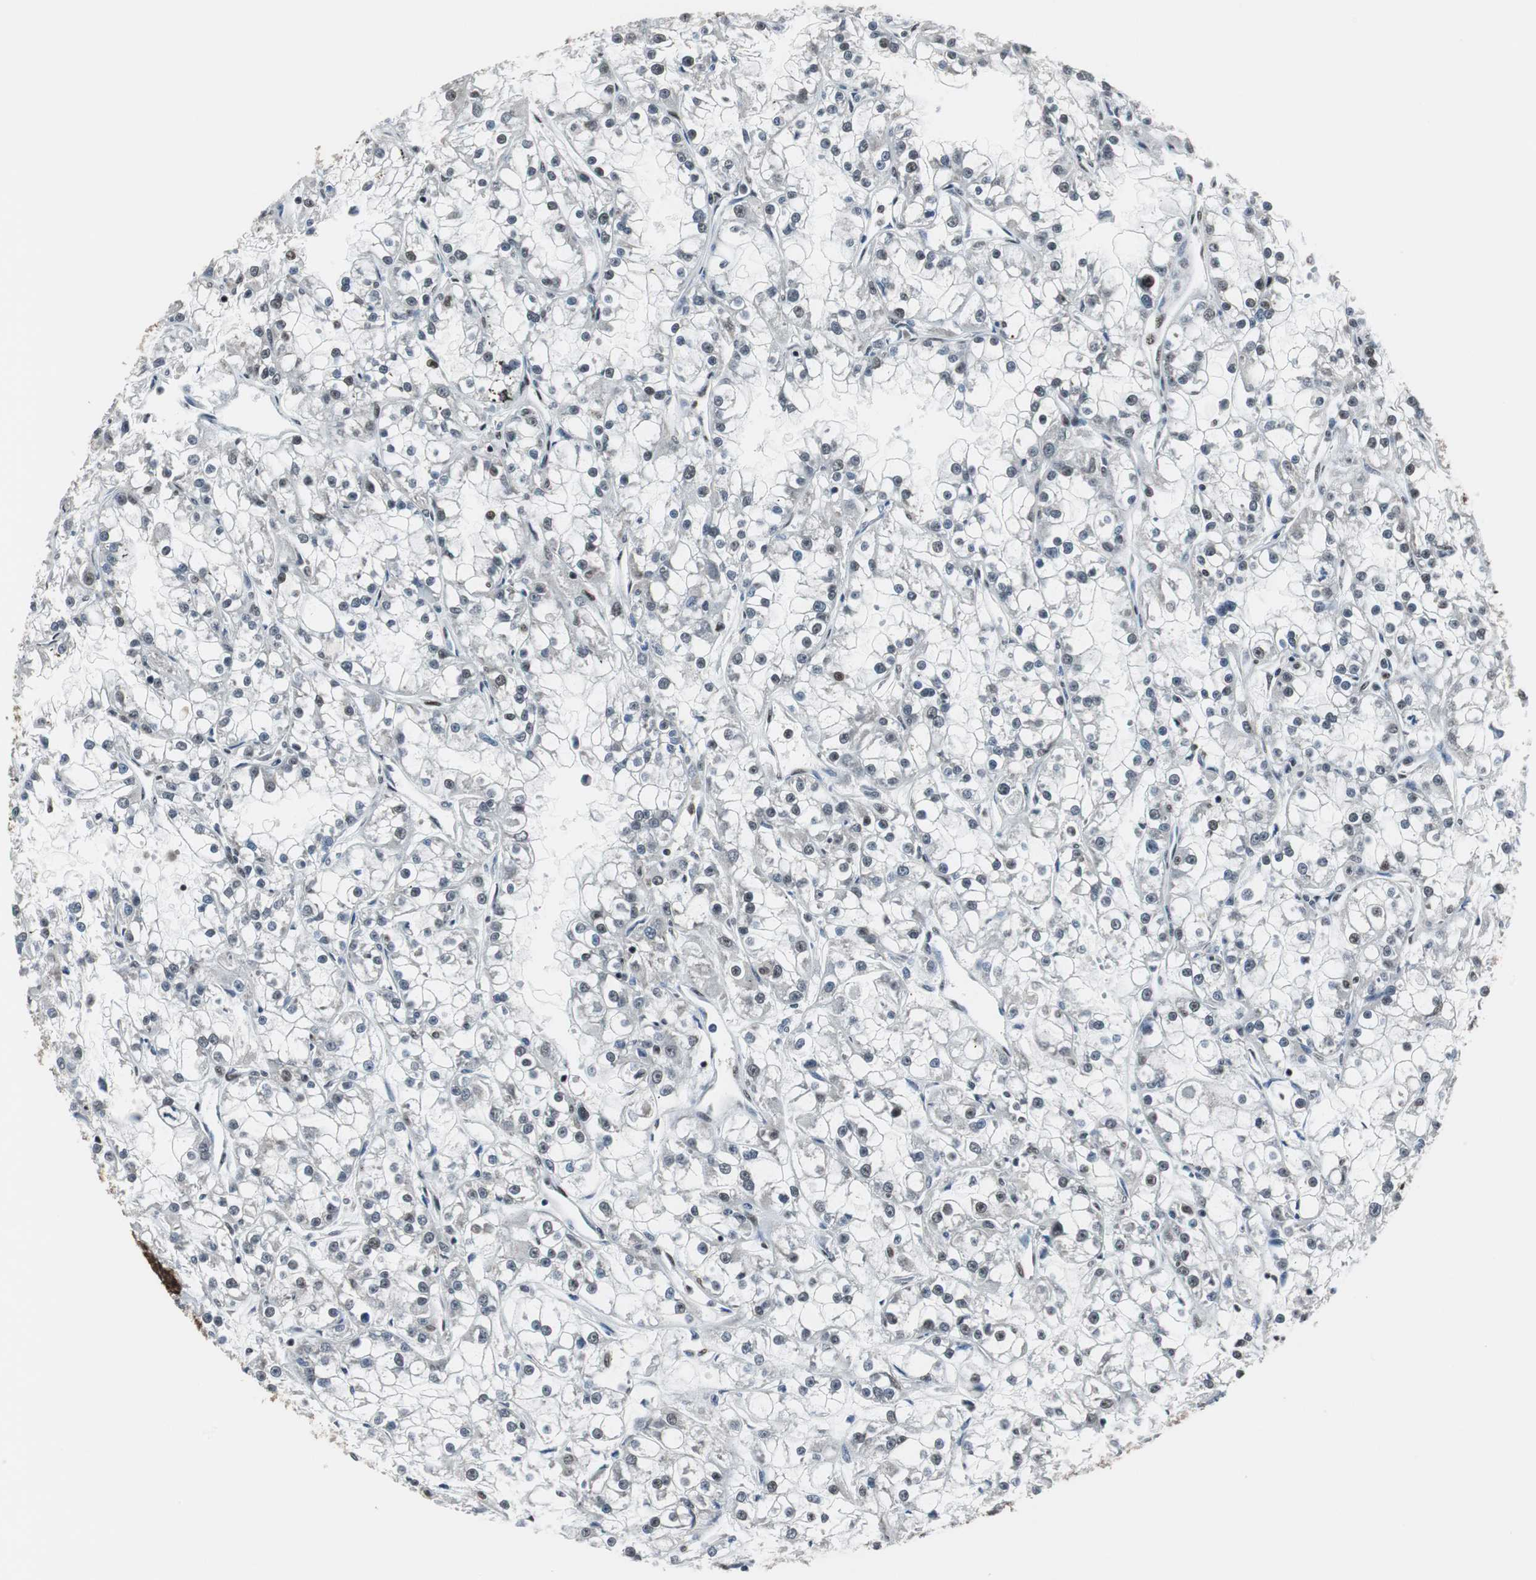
{"staining": {"intensity": "moderate", "quantity": "<25%", "location": "nuclear"}, "tissue": "renal cancer", "cell_type": "Tumor cells", "image_type": "cancer", "snomed": [{"axis": "morphology", "description": "Adenocarcinoma, NOS"}, {"axis": "topography", "description": "Kidney"}], "caption": "A high-resolution image shows immunohistochemistry (IHC) staining of adenocarcinoma (renal), which exhibits moderate nuclear positivity in about <25% of tumor cells.", "gene": "CDK9", "patient": {"sex": "female", "age": 52}}